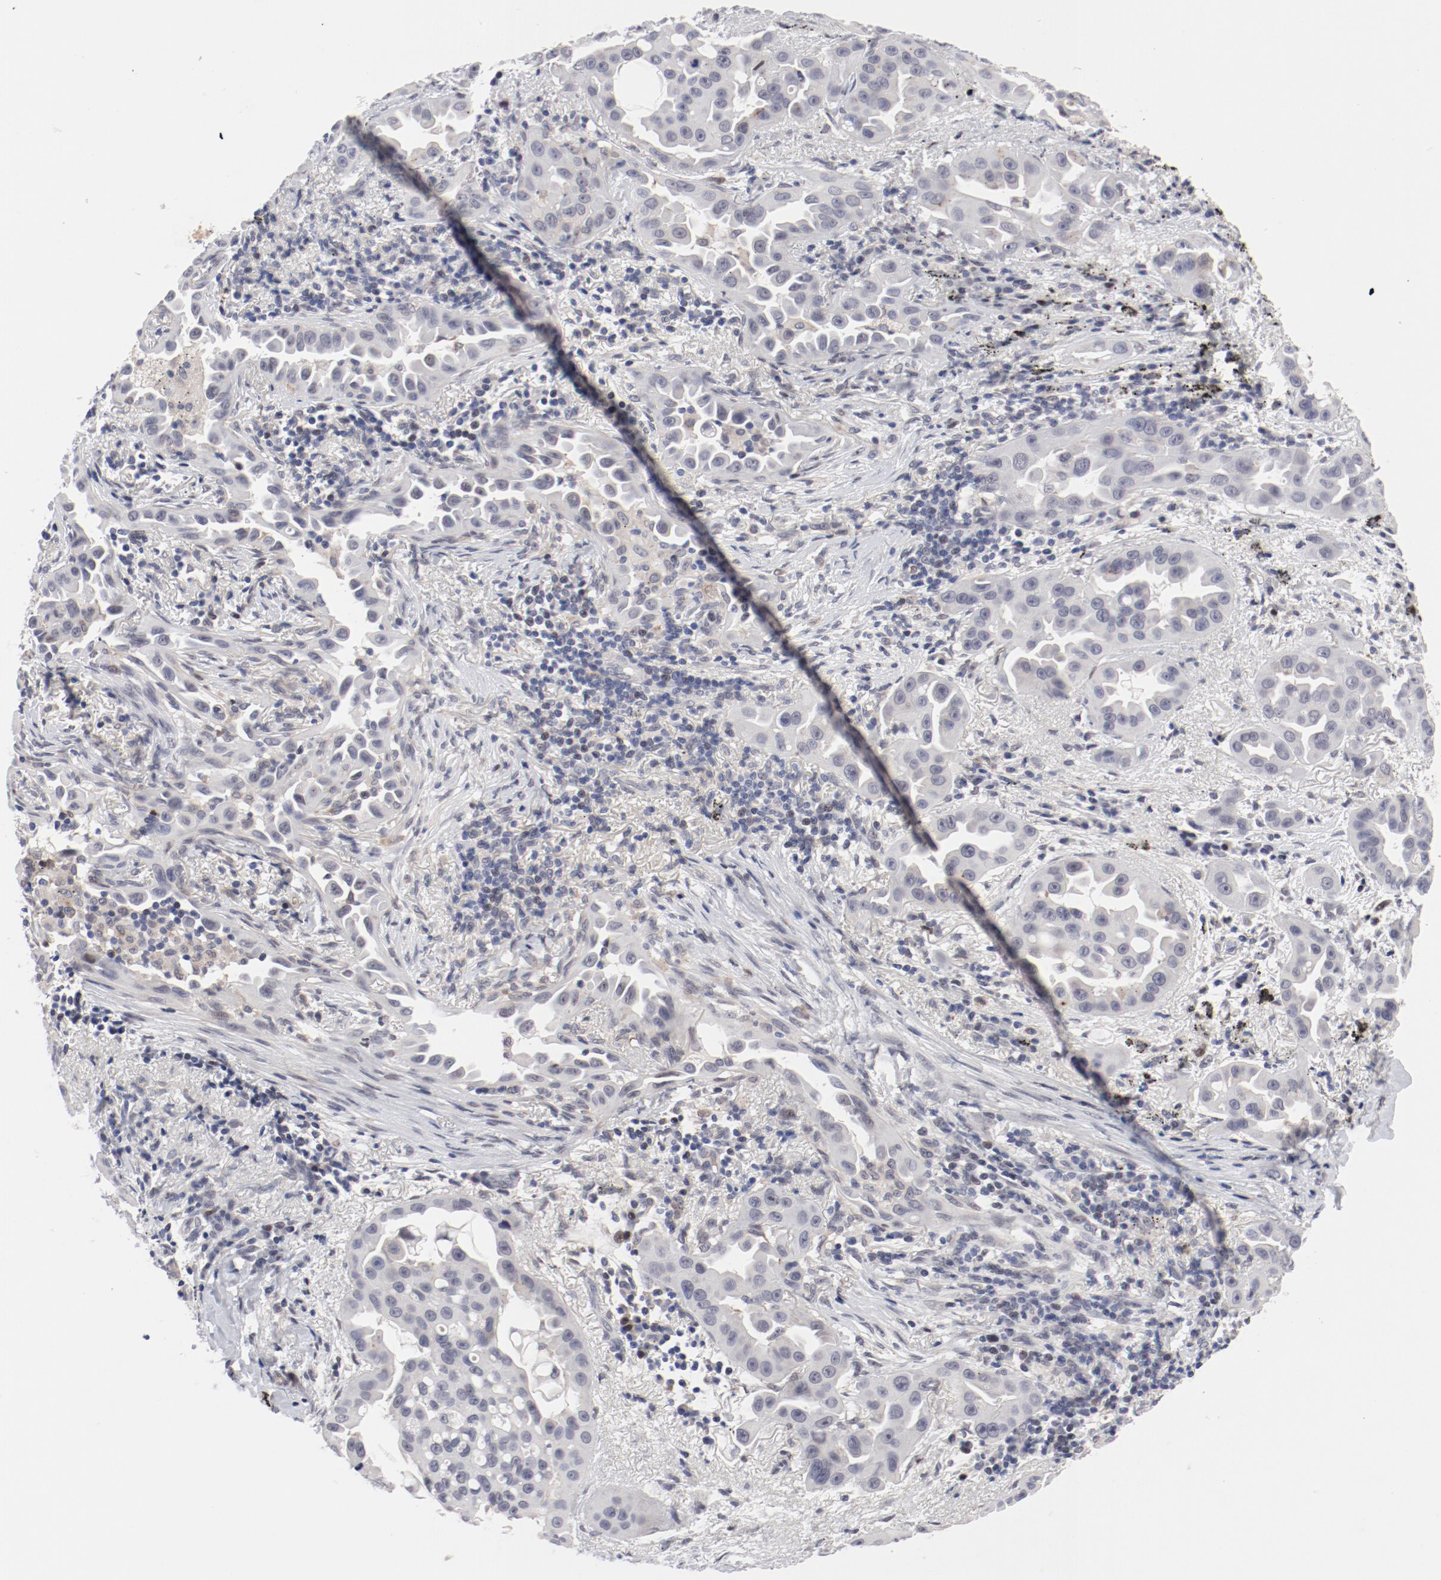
{"staining": {"intensity": "negative", "quantity": "none", "location": "none"}, "tissue": "lung cancer", "cell_type": "Tumor cells", "image_type": "cancer", "snomed": [{"axis": "morphology", "description": "Normal tissue, NOS"}, {"axis": "morphology", "description": "Adenocarcinoma, NOS"}, {"axis": "topography", "description": "Bronchus"}], "caption": "A micrograph of lung cancer (adenocarcinoma) stained for a protein demonstrates no brown staining in tumor cells. (DAB (3,3'-diaminobenzidine) IHC visualized using brightfield microscopy, high magnification).", "gene": "FSCB", "patient": {"sex": "male", "age": 68}}